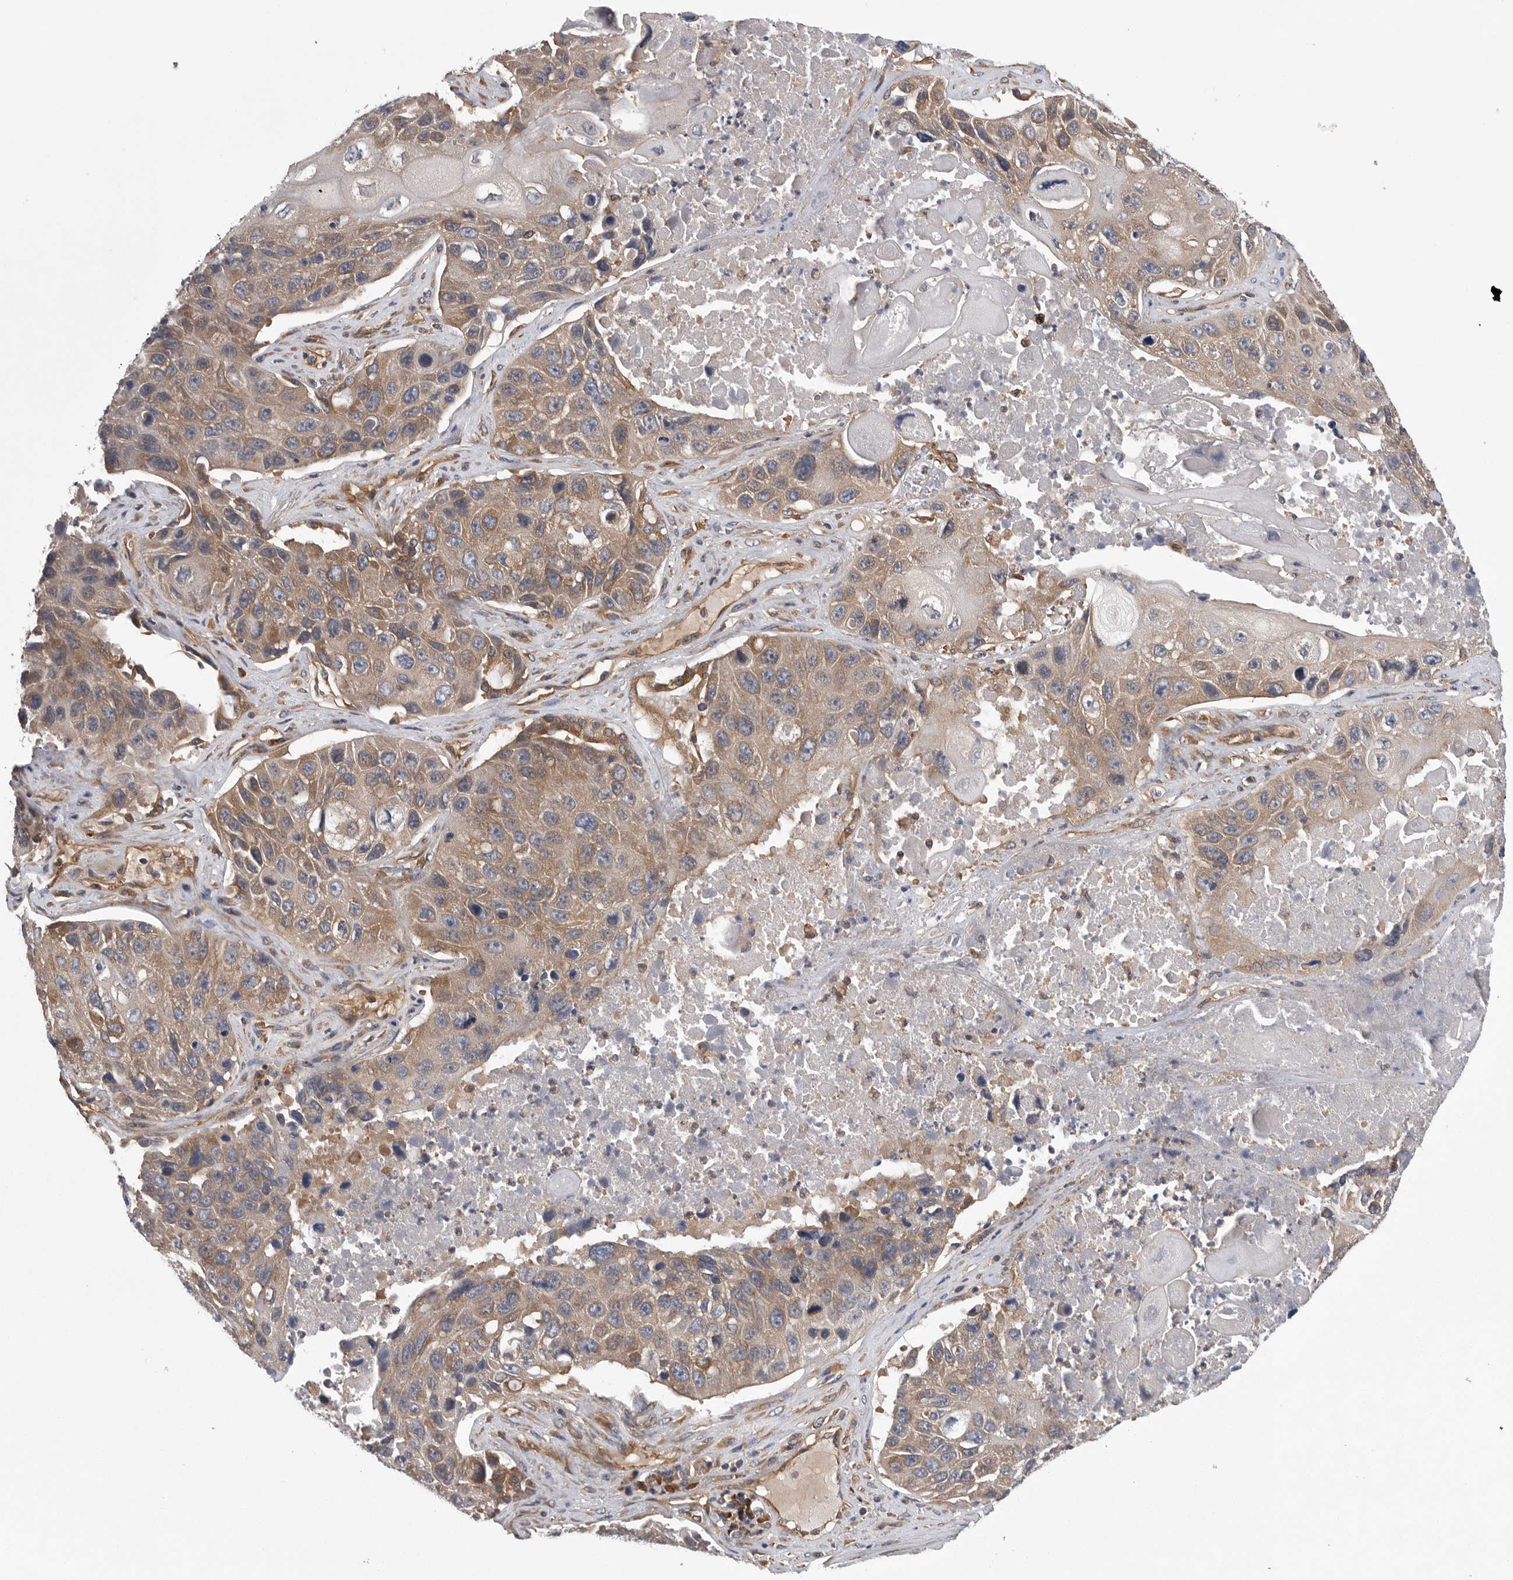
{"staining": {"intensity": "moderate", "quantity": ">75%", "location": "cytoplasmic/membranous"}, "tissue": "lung cancer", "cell_type": "Tumor cells", "image_type": "cancer", "snomed": [{"axis": "morphology", "description": "Squamous cell carcinoma, NOS"}, {"axis": "topography", "description": "Lung"}], "caption": "The histopathology image reveals a brown stain indicating the presence of a protein in the cytoplasmic/membranous of tumor cells in lung cancer (squamous cell carcinoma).", "gene": "OXR1", "patient": {"sex": "male", "age": 61}}